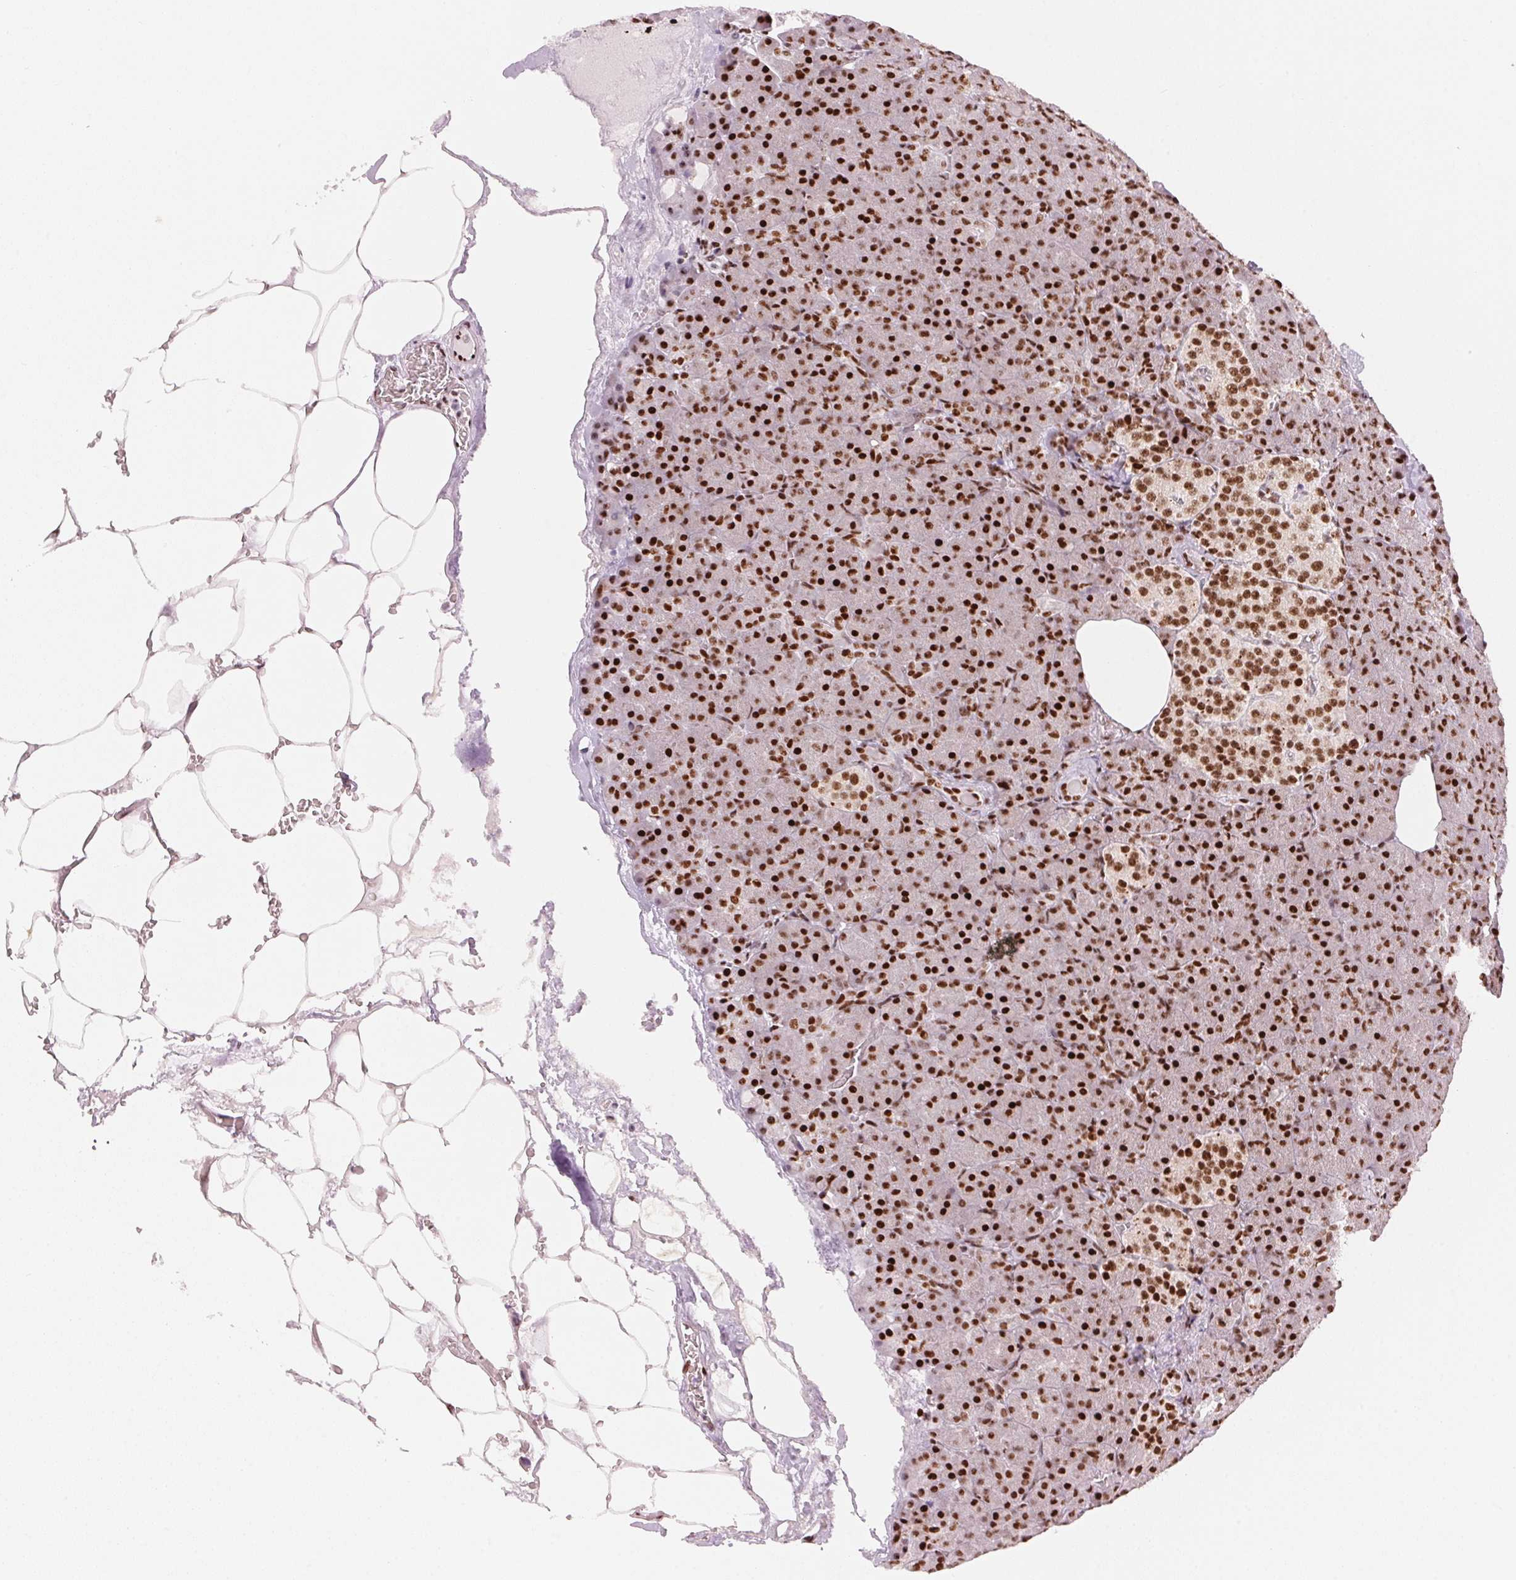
{"staining": {"intensity": "strong", "quantity": ">75%", "location": "nuclear"}, "tissue": "pancreas", "cell_type": "Exocrine glandular cells", "image_type": "normal", "snomed": [{"axis": "morphology", "description": "Normal tissue, NOS"}, {"axis": "topography", "description": "Pancreas"}], "caption": "A high amount of strong nuclear staining is identified in approximately >75% of exocrine glandular cells in normal pancreas.", "gene": "NXF1", "patient": {"sex": "female", "age": 74}}